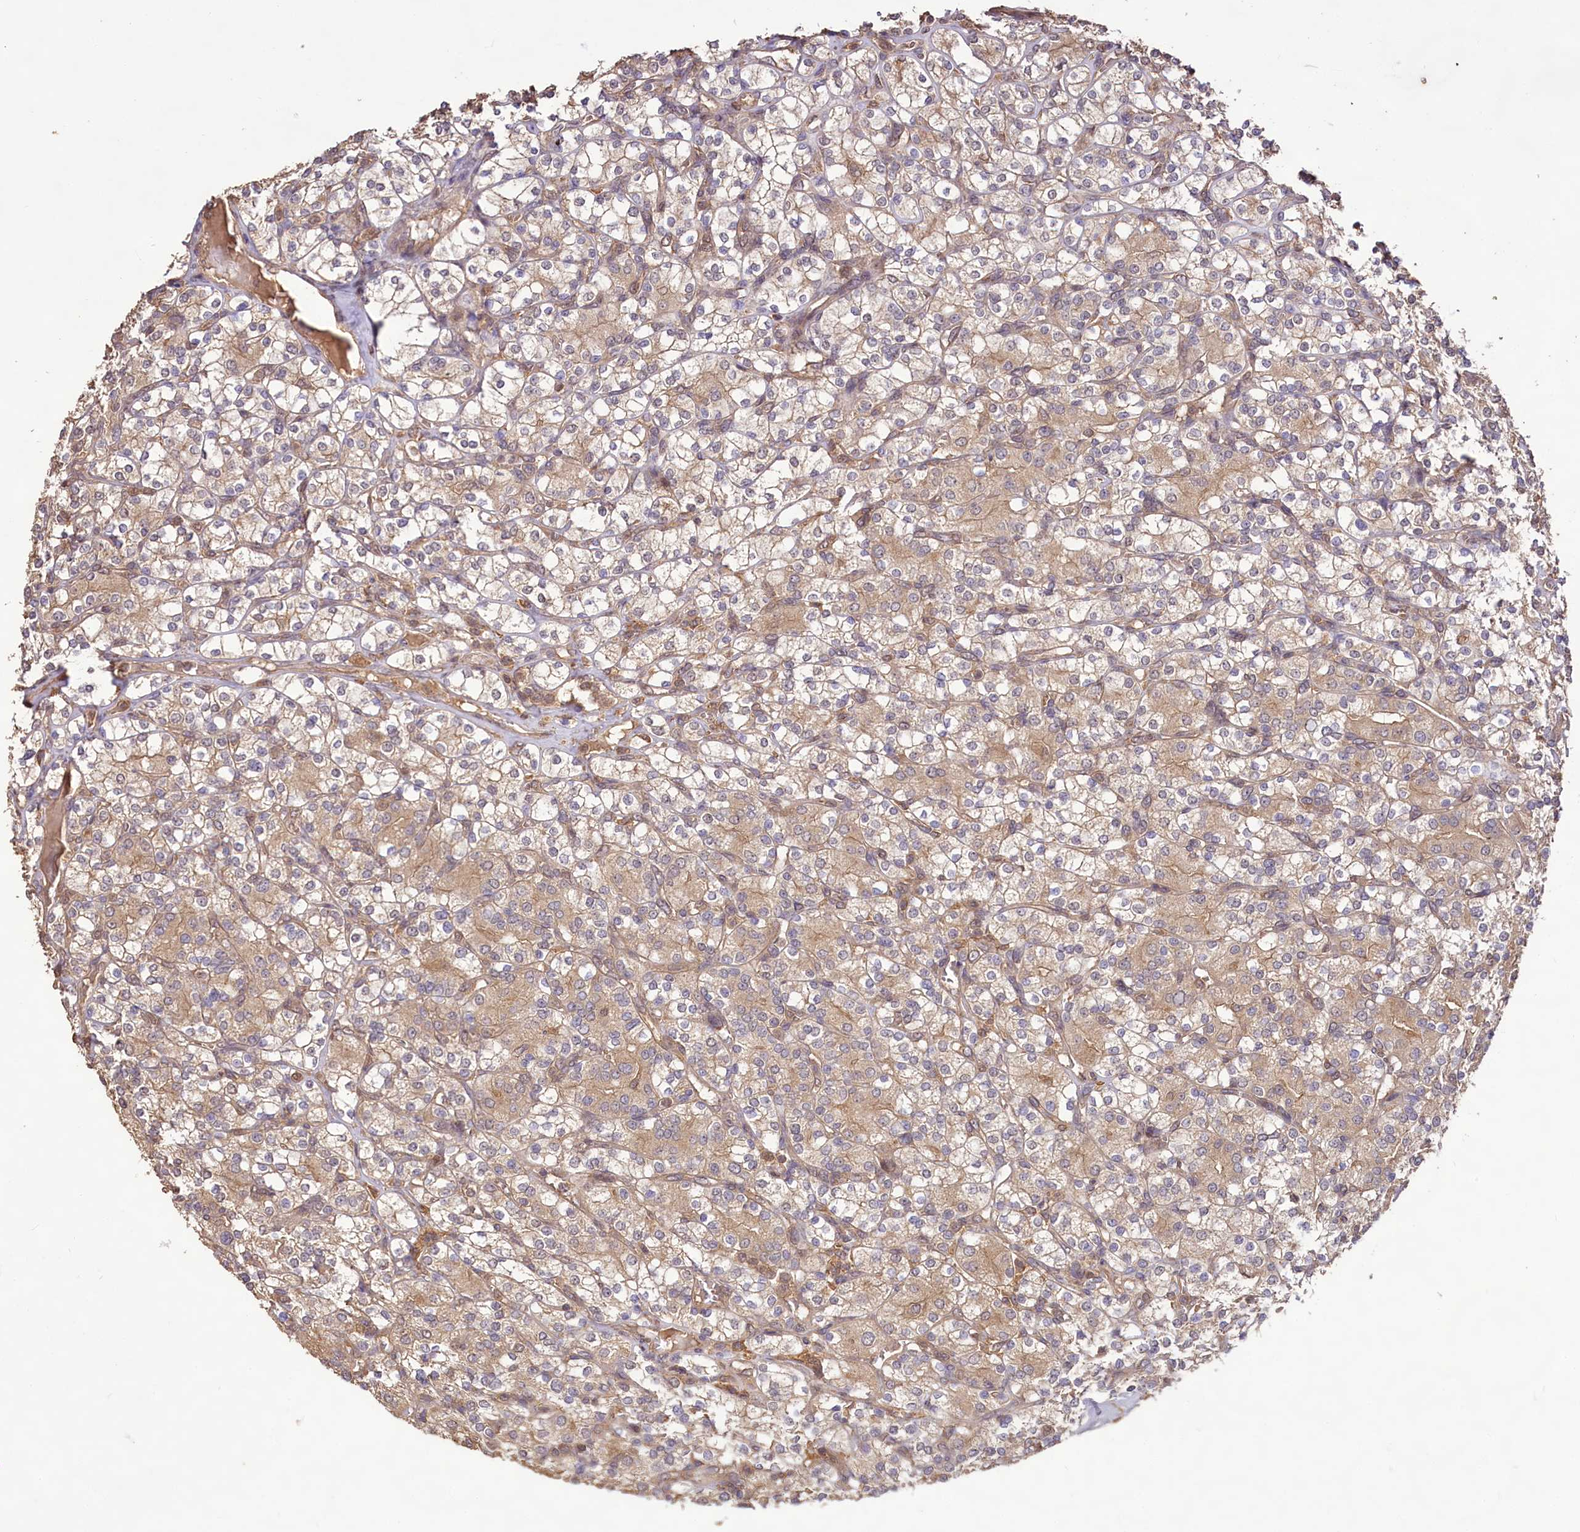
{"staining": {"intensity": "weak", "quantity": ">75%", "location": "cytoplasmic/membranous"}, "tissue": "renal cancer", "cell_type": "Tumor cells", "image_type": "cancer", "snomed": [{"axis": "morphology", "description": "Adenocarcinoma, NOS"}, {"axis": "topography", "description": "Kidney"}], "caption": "Immunohistochemical staining of human adenocarcinoma (renal) displays low levels of weak cytoplasmic/membranous positivity in approximately >75% of tumor cells. (DAB IHC with brightfield microscopy, high magnification).", "gene": "RRP8", "patient": {"sex": "male", "age": 77}}